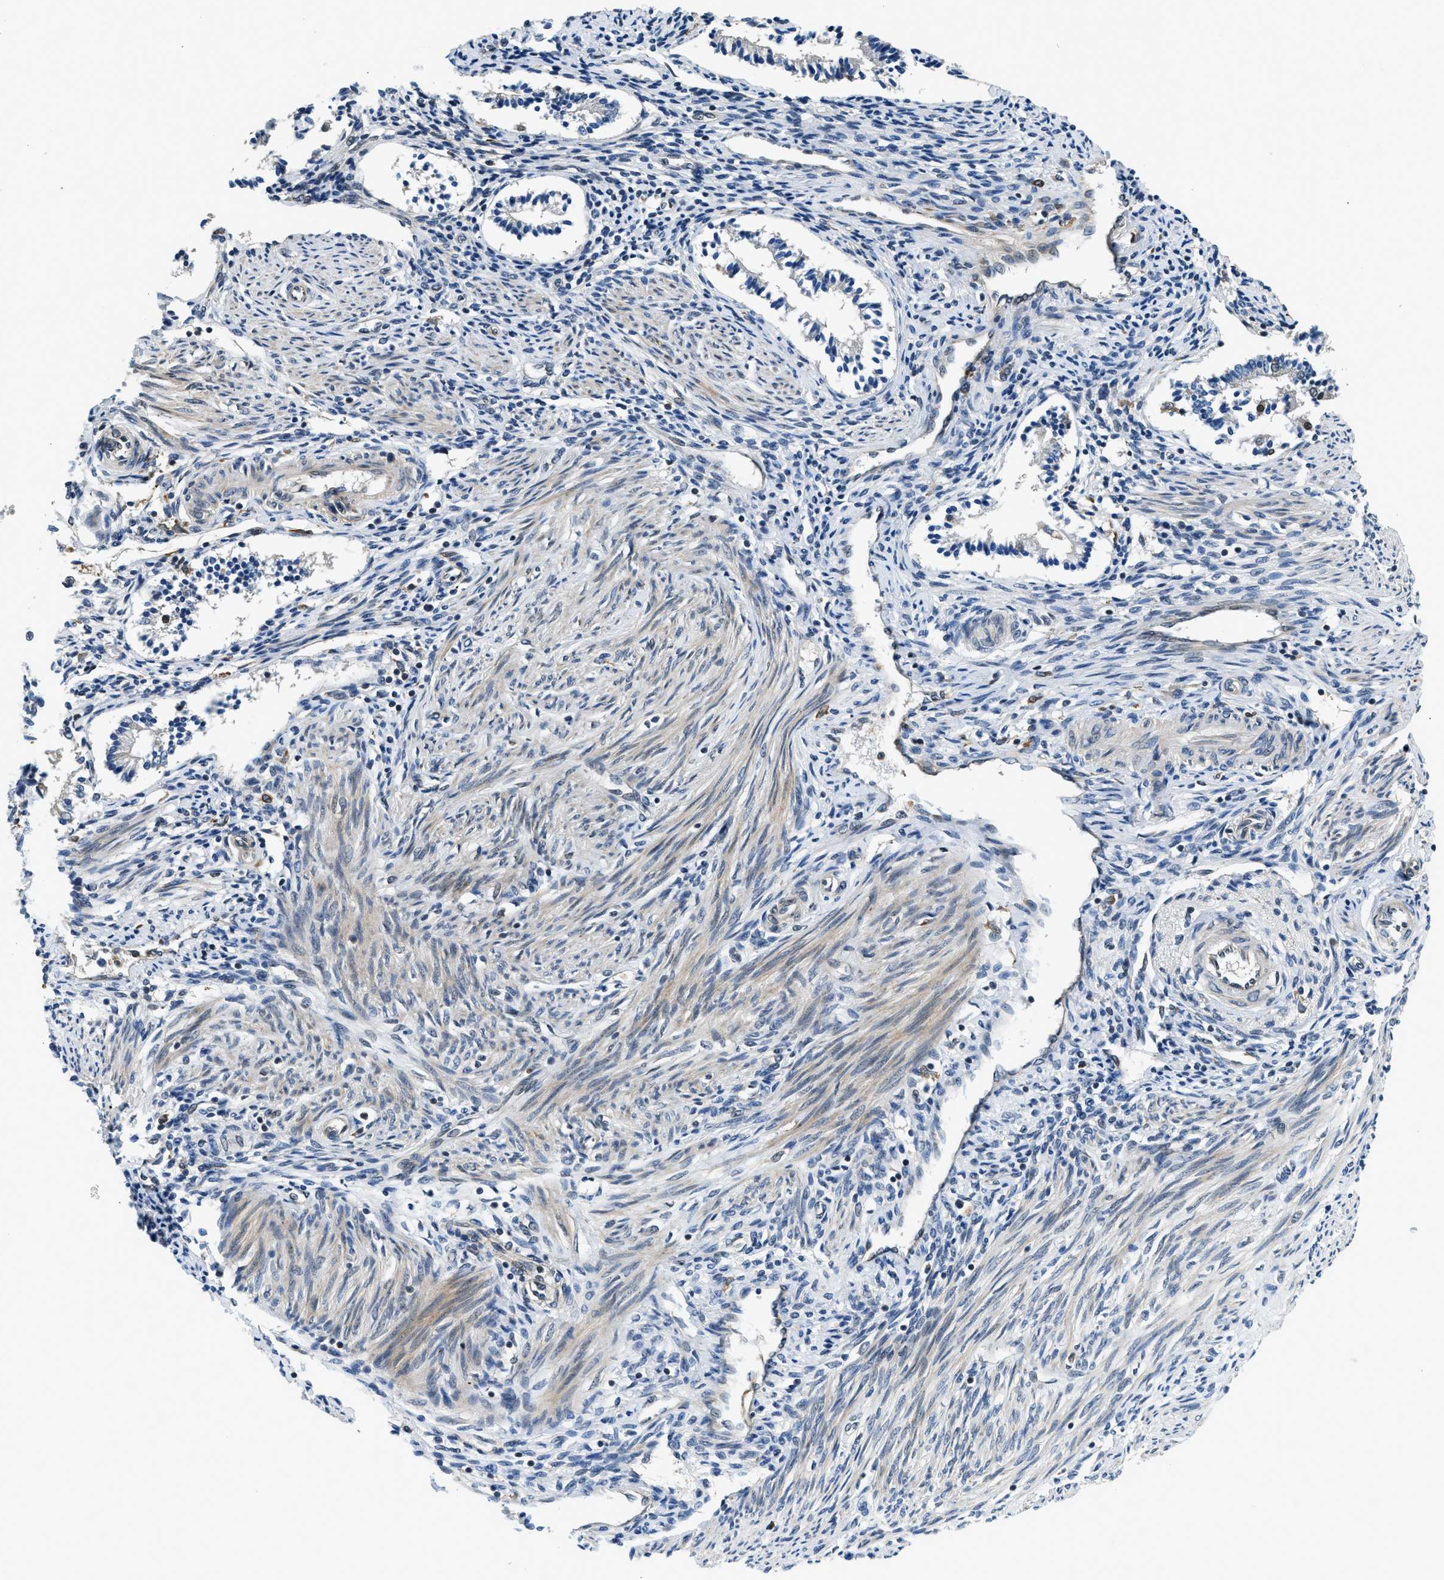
{"staining": {"intensity": "weak", "quantity": "<25%", "location": "cytoplasmic/membranous,nuclear"}, "tissue": "endometrium", "cell_type": "Cells in endometrial stroma", "image_type": "normal", "snomed": [{"axis": "morphology", "description": "Normal tissue, NOS"}, {"axis": "topography", "description": "Endometrium"}], "caption": "Immunohistochemistry of benign endometrium shows no staining in cells in endometrial stroma.", "gene": "RETREG3", "patient": {"sex": "female", "age": 42}}